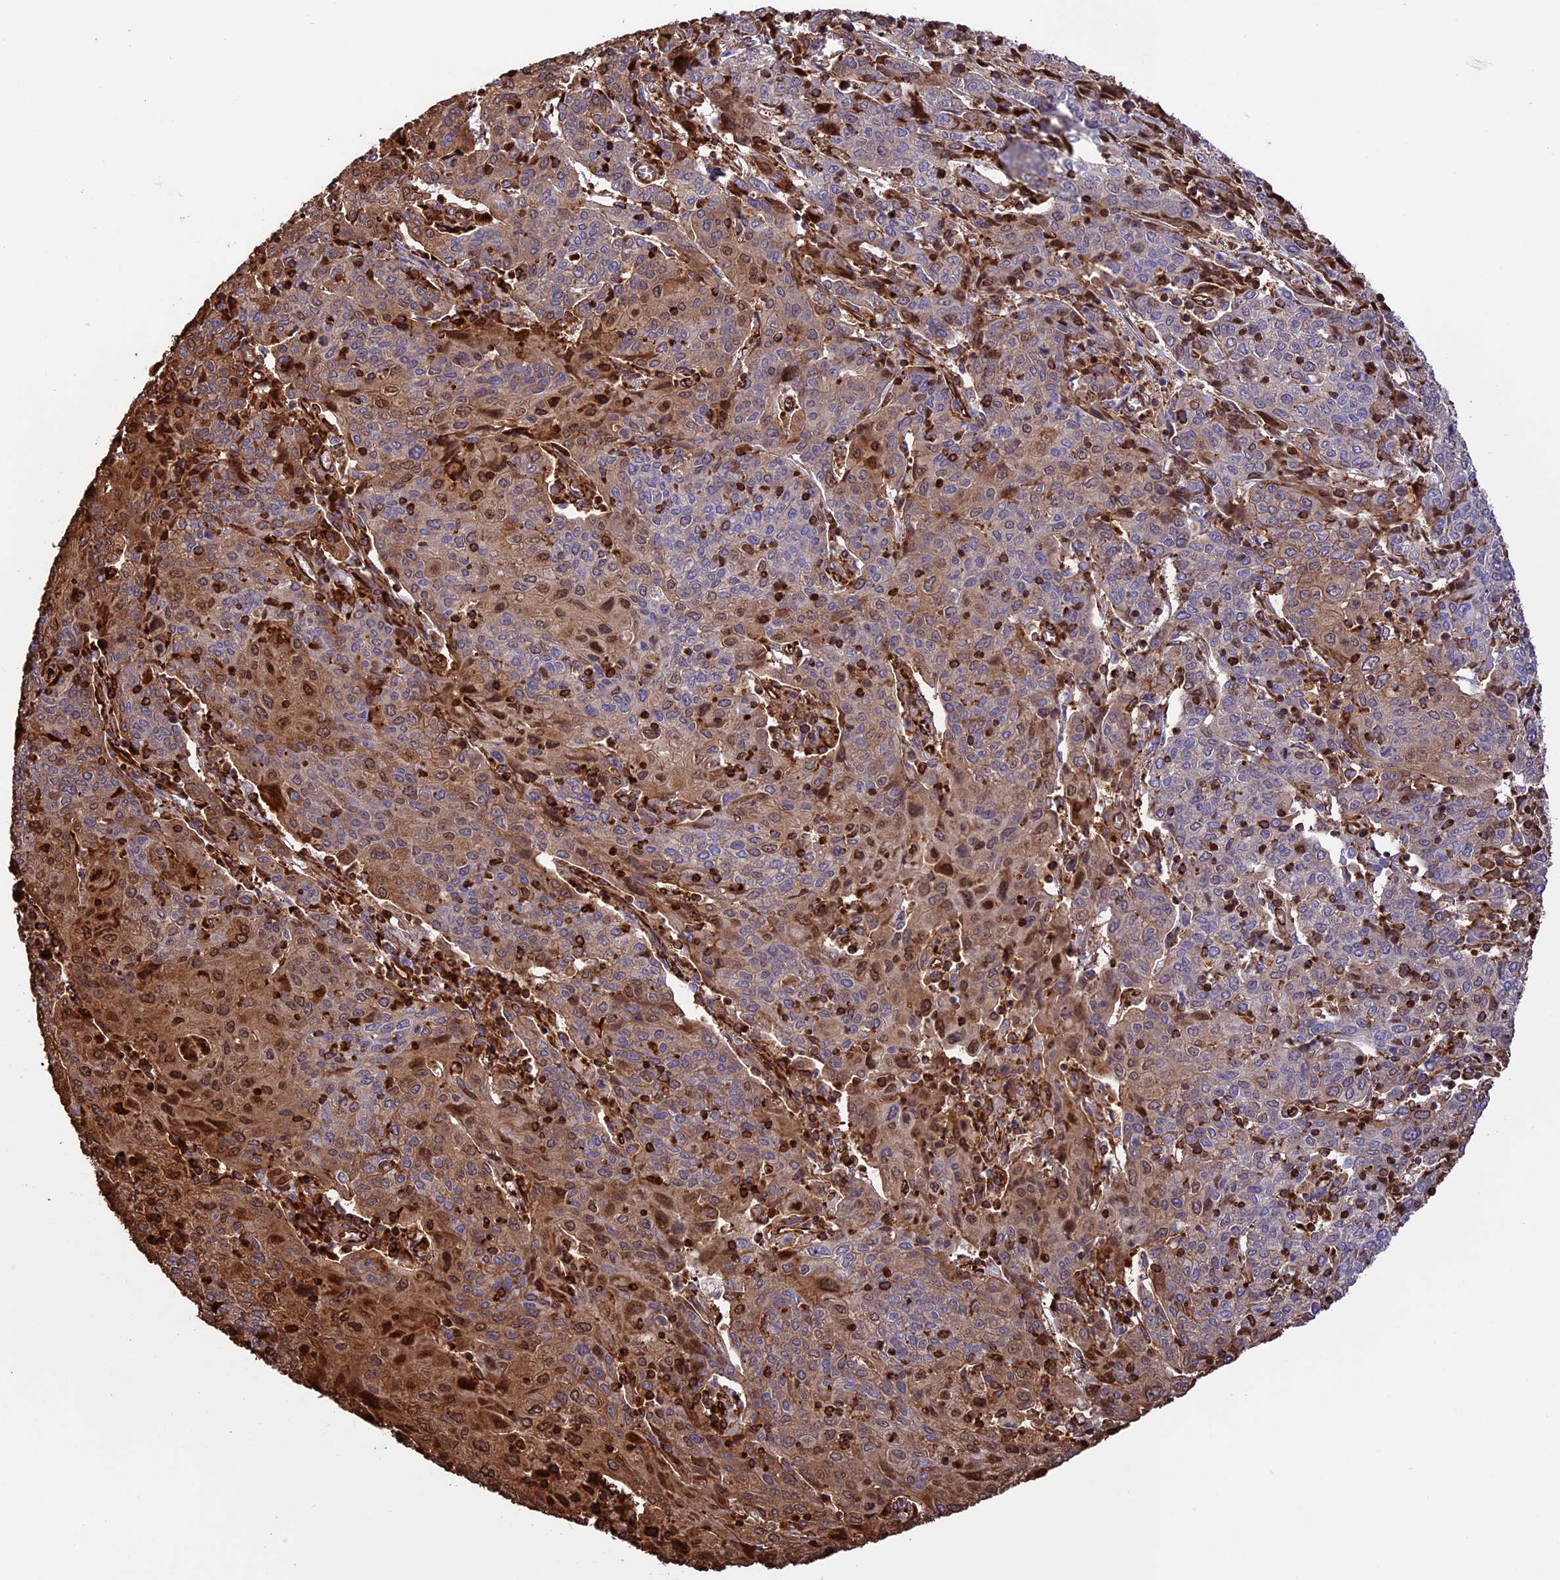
{"staining": {"intensity": "moderate", "quantity": "25%-75%", "location": "cytoplasmic/membranous,nuclear"}, "tissue": "cervical cancer", "cell_type": "Tumor cells", "image_type": "cancer", "snomed": [{"axis": "morphology", "description": "Squamous cell carcinoma, NOS"}, {"axis": "topography", "description": "Cervix"}], "caption": "Immunohistochemistry (DAB (3,3'-diaminobenzidine)) staining of human cervical cancer exhibits moderate cytoplasmic/membranous and nuclear protein staining in about 25%-75% of tumor cells.", "gene": "CD99L2", "patient": {"sex": "female", "age": 67}}